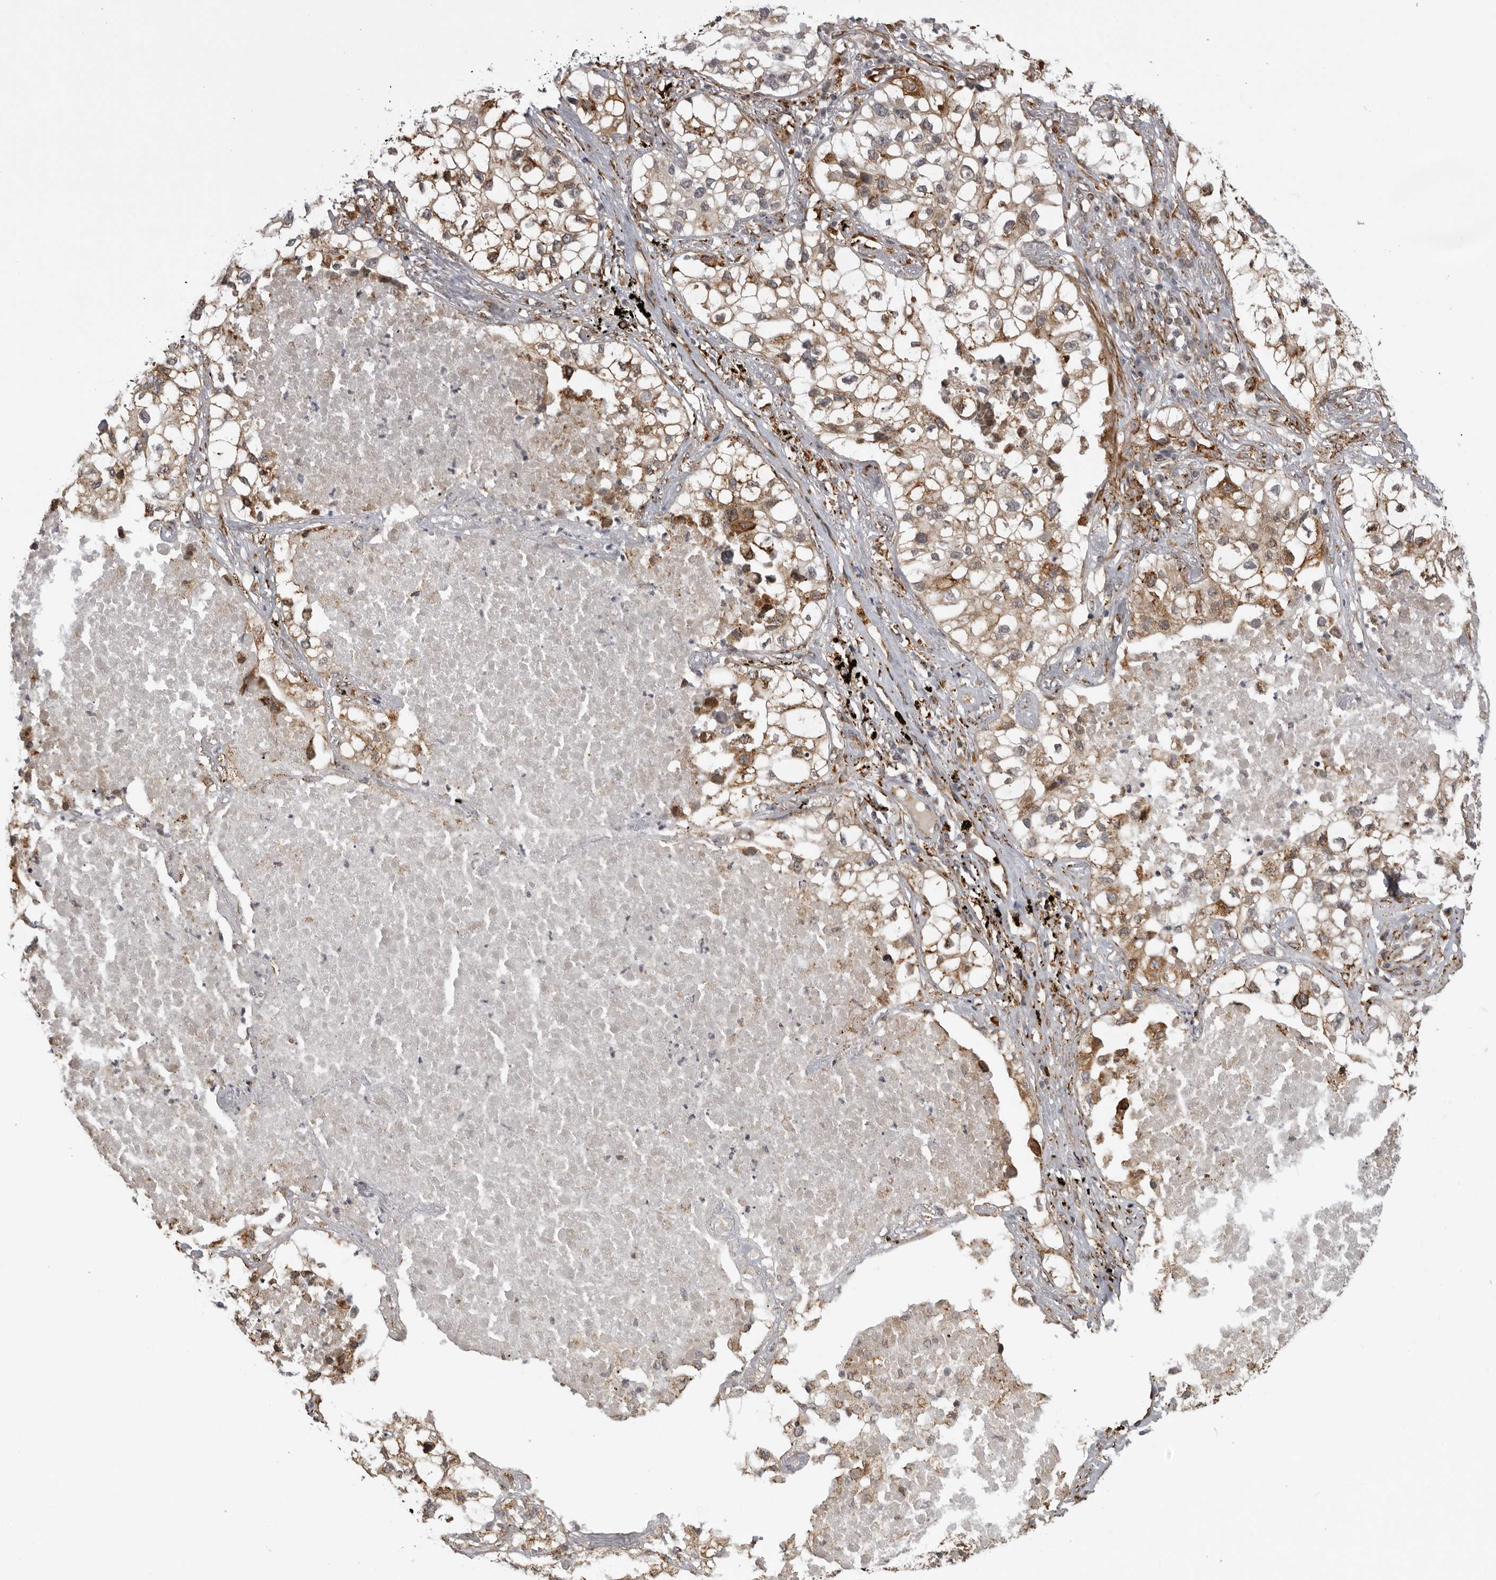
{"staining": {"intensity": "weak", "quantity": "25%-75%", "location": "cytoplasmic/membranous"}, "tissue": "lung cancer", "cell_type": "Tumor cells", "image_type": "cancer", "snomed": [{"axis": "morphology", "description": "Adenocarcinoma, NOS"}, {"axis": "topography", "description": "Lung"}], "caption": "An immunohistochemistry (IHC) histopathology image of neoplastic tissue is shown. Protein staining in brown highlights weak cytoplasmic/membranous positivity in adenocarcinoma (lung) within tumor cells. The staining was performed using DAB to visualize the protein expression in brown, while the nuclei were stained in blue with hematoxylin (Magnification: 20x).", "gene": "DNAH14", "patient": {"sex": "male", "age": 63}}